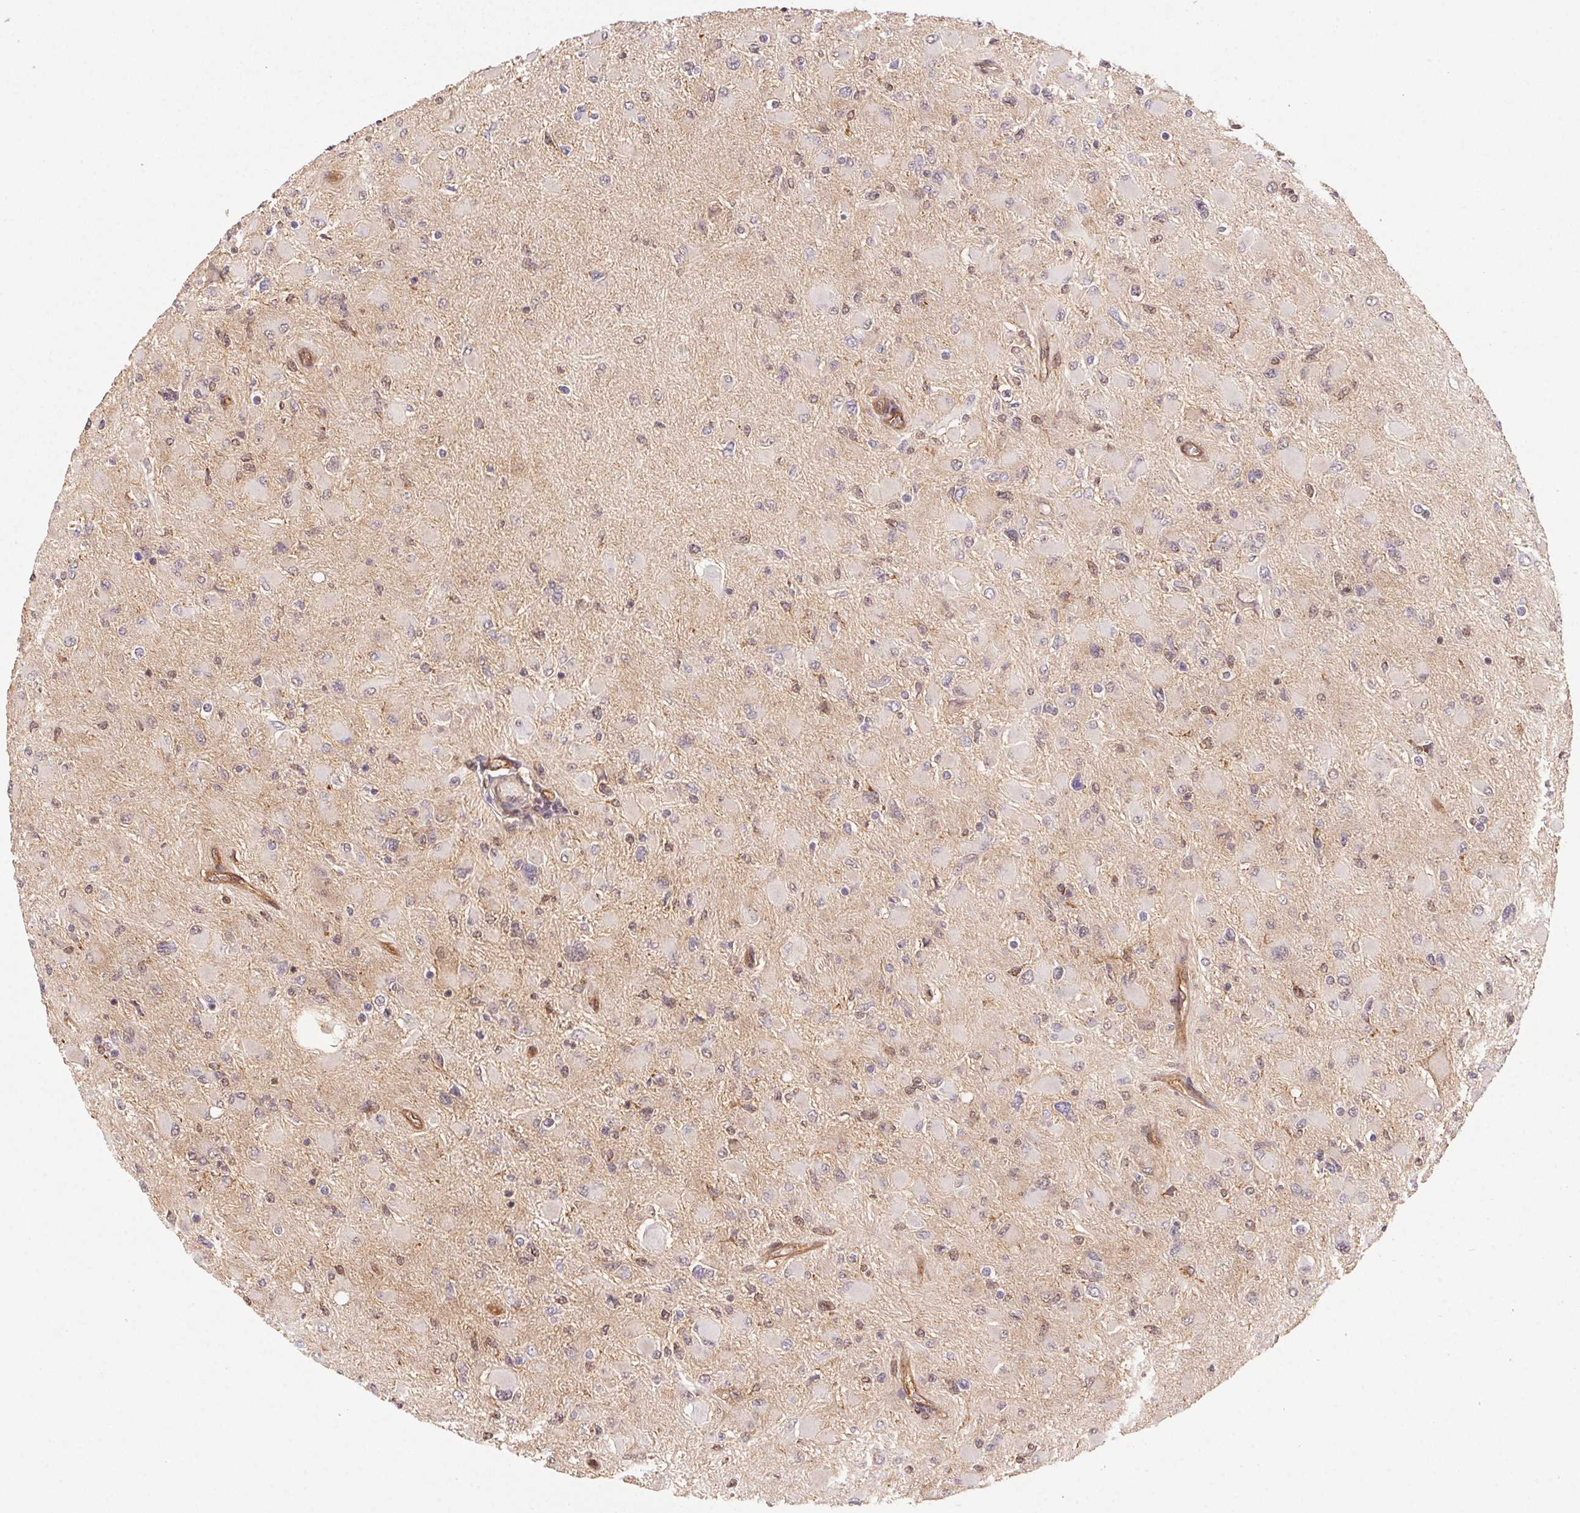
{"staining": {"intensity": "negative", "quantity": "none", "location": "none"}, "tissue": "glioma", "cell_type": "Tumor cells", "image_type": "cancer", "snomed": [{"axis": "morphology", "description": "Glioma, malignant, High grade"}, {"axis": "topography", "description": "Cerebral cortex"}], "caption": "The immunohistochemistry (IHC) image has no significant expression in tumor cells of glioma tissue.", "gene": "SLC52A2", "patient": {"sex": "female", "age": 36}}